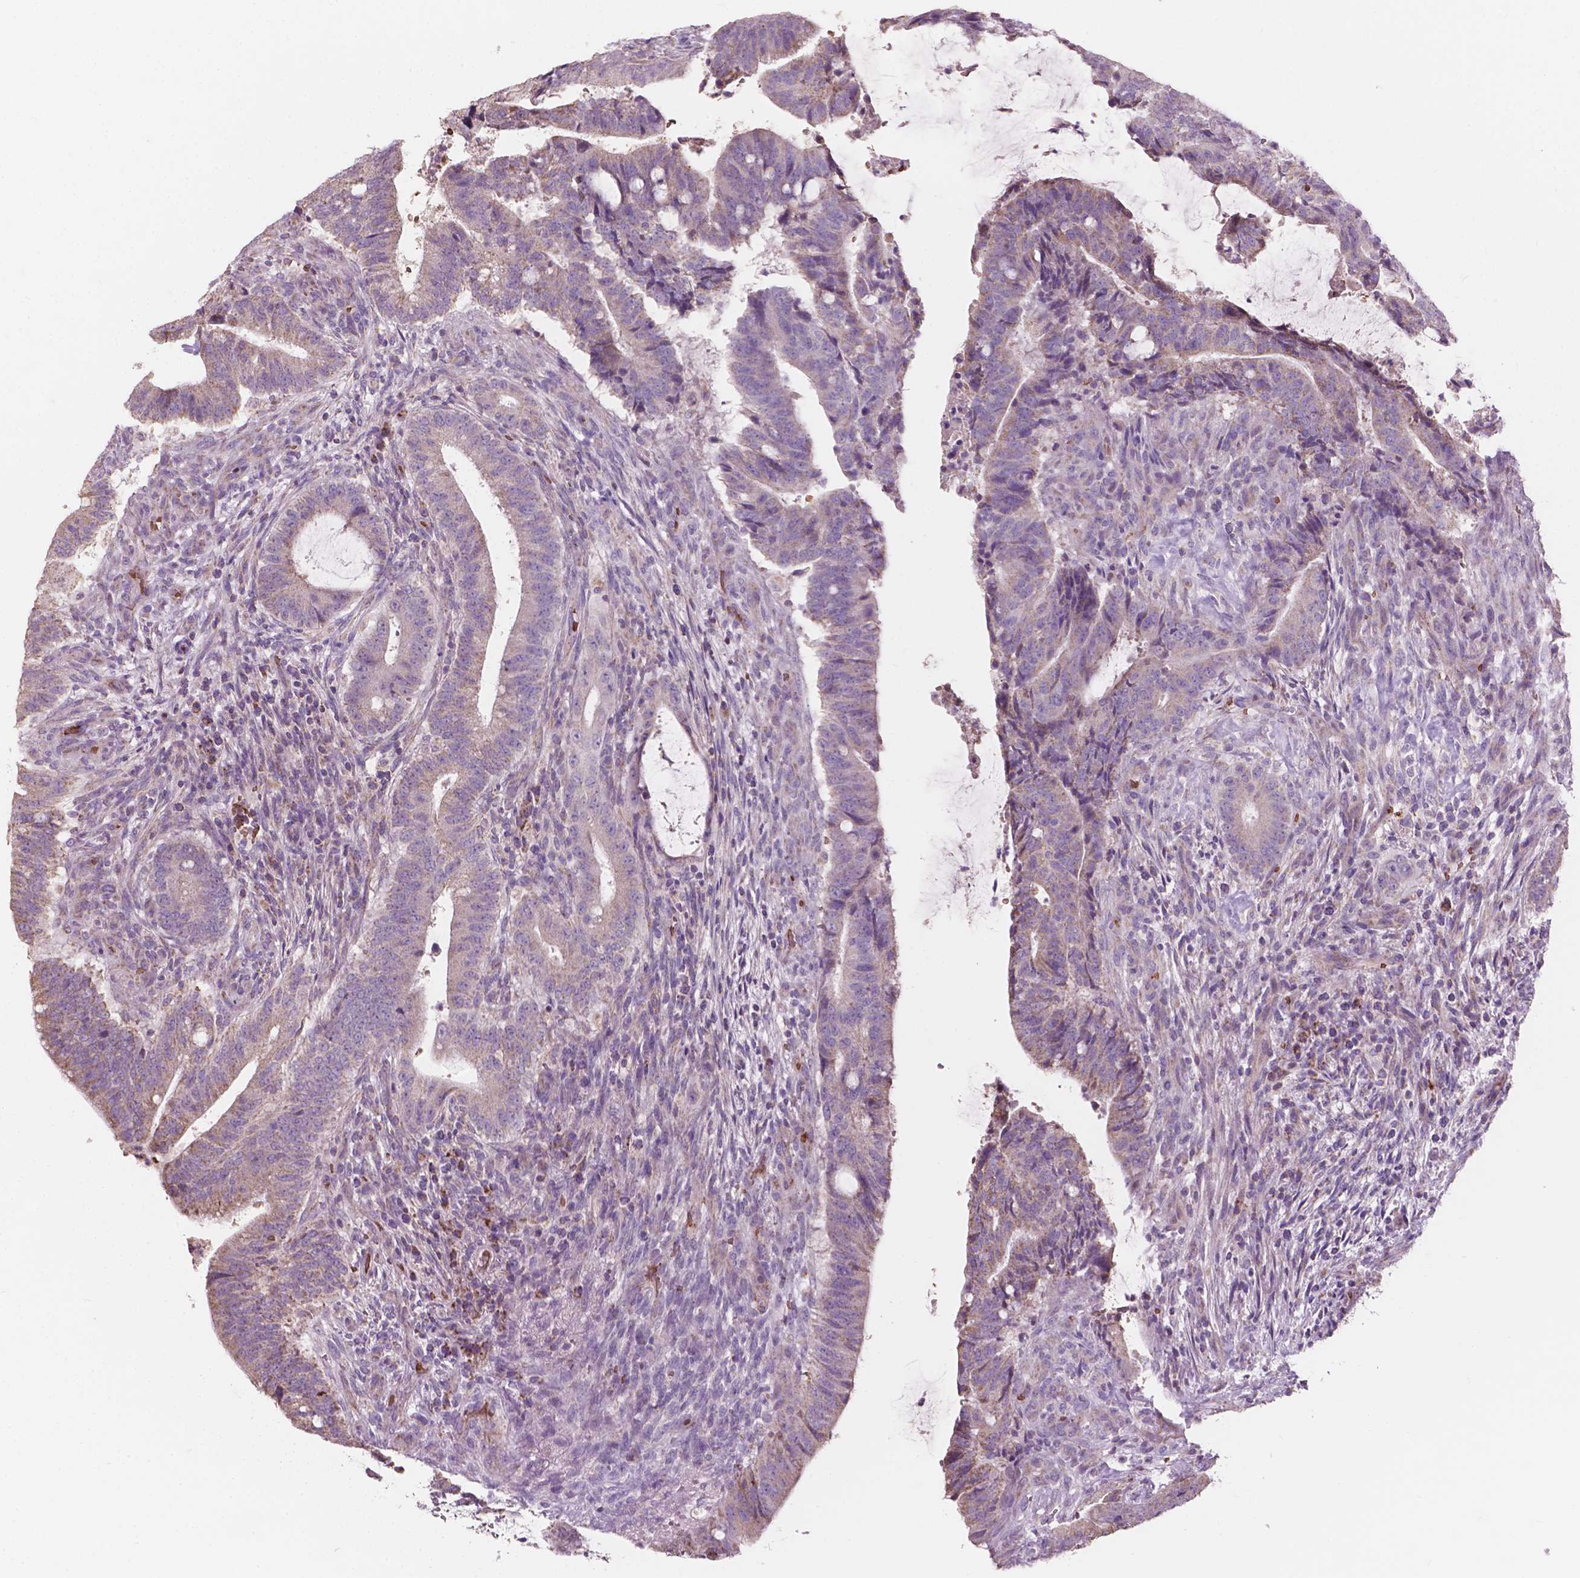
{"staining": {"intensity": "weak", "quantity": "<25%", "location": "cytoplasmic/membranous"}, "tissue": "colorectal cancer", "cell_type": "Tumor cells", "image_type": "cancer", "snomed": [{"axis": "morphology", "description": "Adenocarcinoma, NOS"}, {"axis": "topography", "description": "Colon"}], "caption": "DAB (3,3'-diaminobenzidine) immunohistochemical staining of colorectal cancer displays no significant positivity in tumor cells.", "gene": "NDUFS1", "patient": {"sex": "female", "age": 43}}